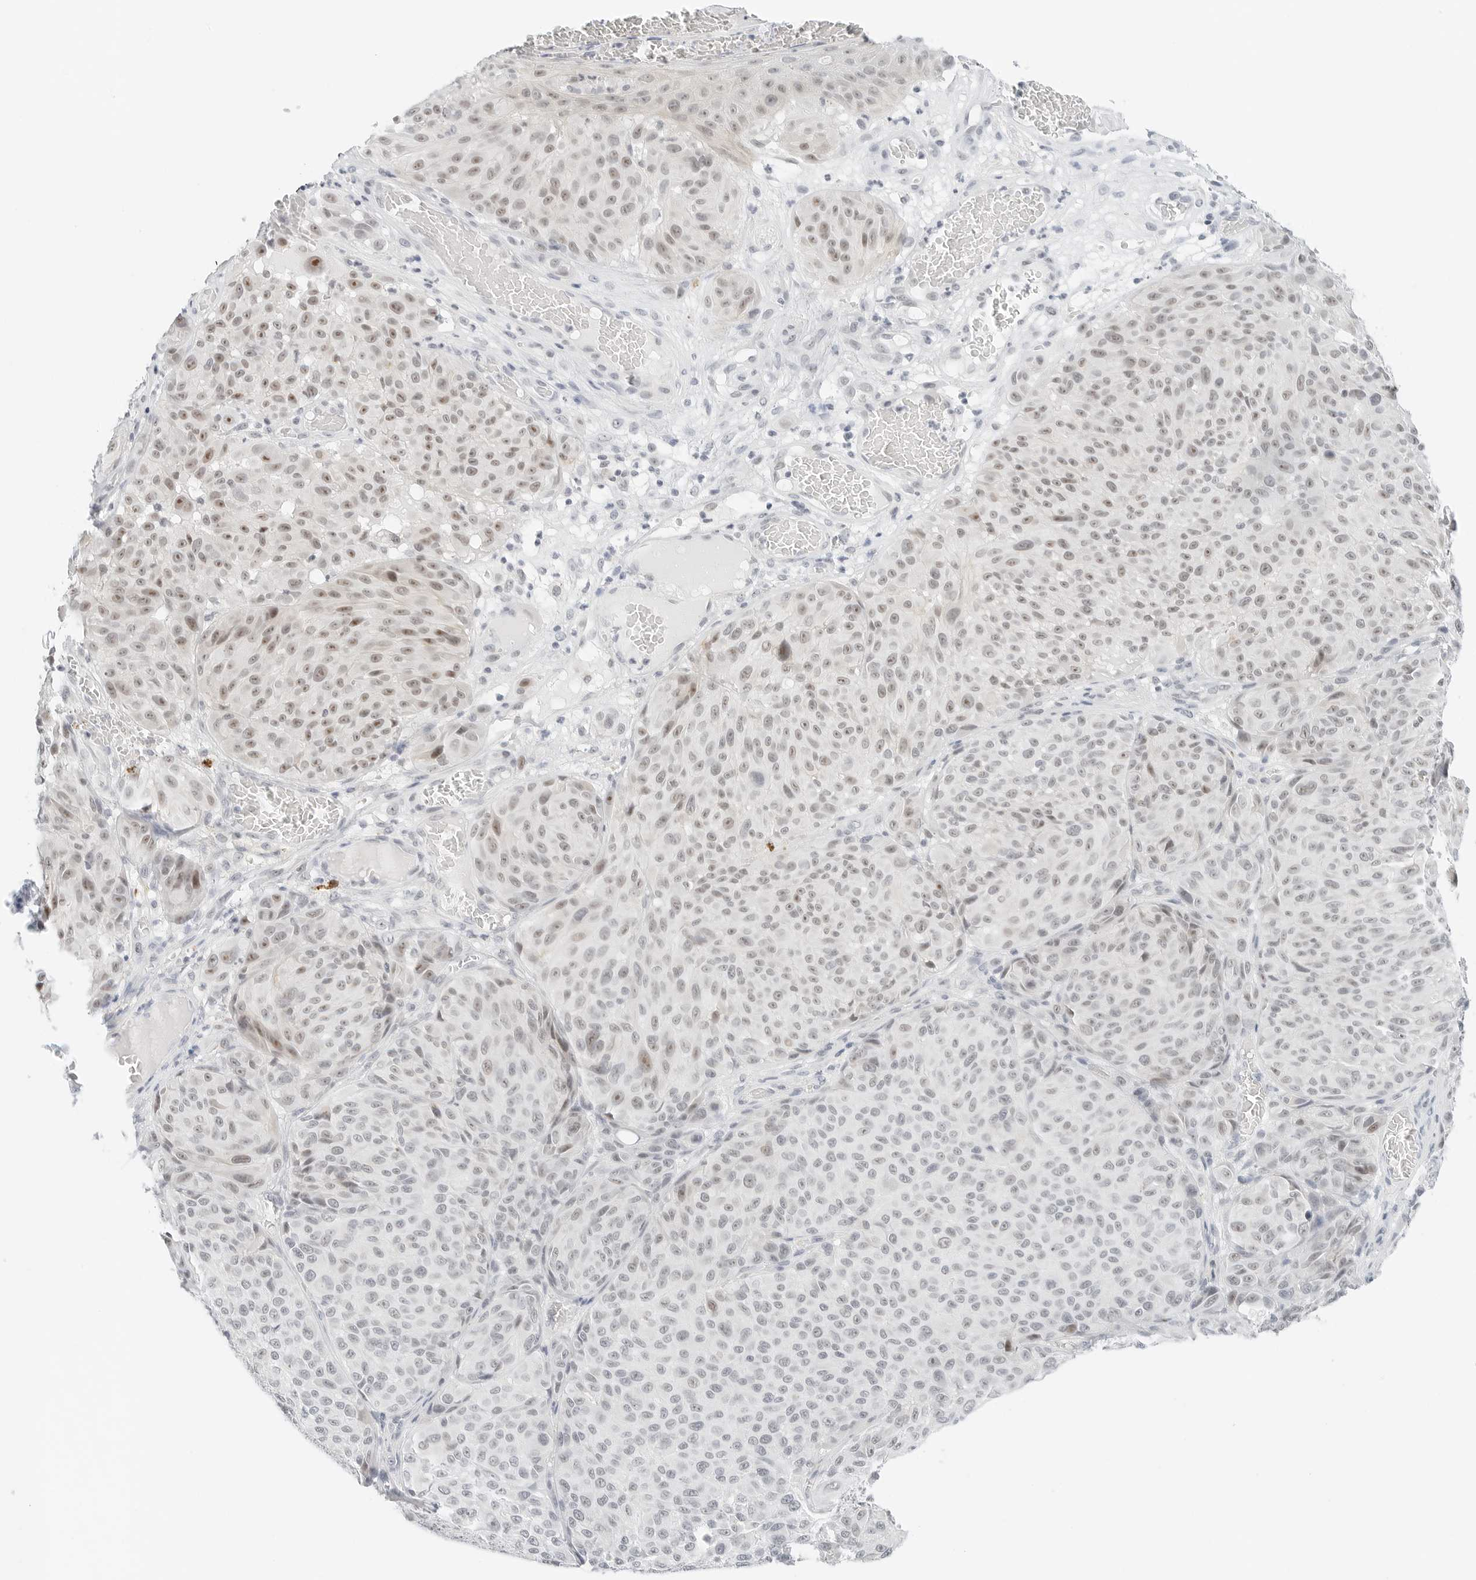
{"staining": {"intensity": "moderate", "quantity": "<25%", "location": "nuclear"}, "tissue": "melanoma", "cell_type": "Tumor cells", "image_type": "cancer", "snomed": [{"axis": "morphology", "description": "Malignant melanoma, NOS"}, {"axis": "topography", "description": "Skin"}], "caption": "Melanoma tissue exhibits moderate nuclear positivity in about <25% of tumor cells (Brightfield microscopy of DAB IHC at high magnification).", "gene": "CCSAP", "patient": {"sex": "male", "age": 83}}